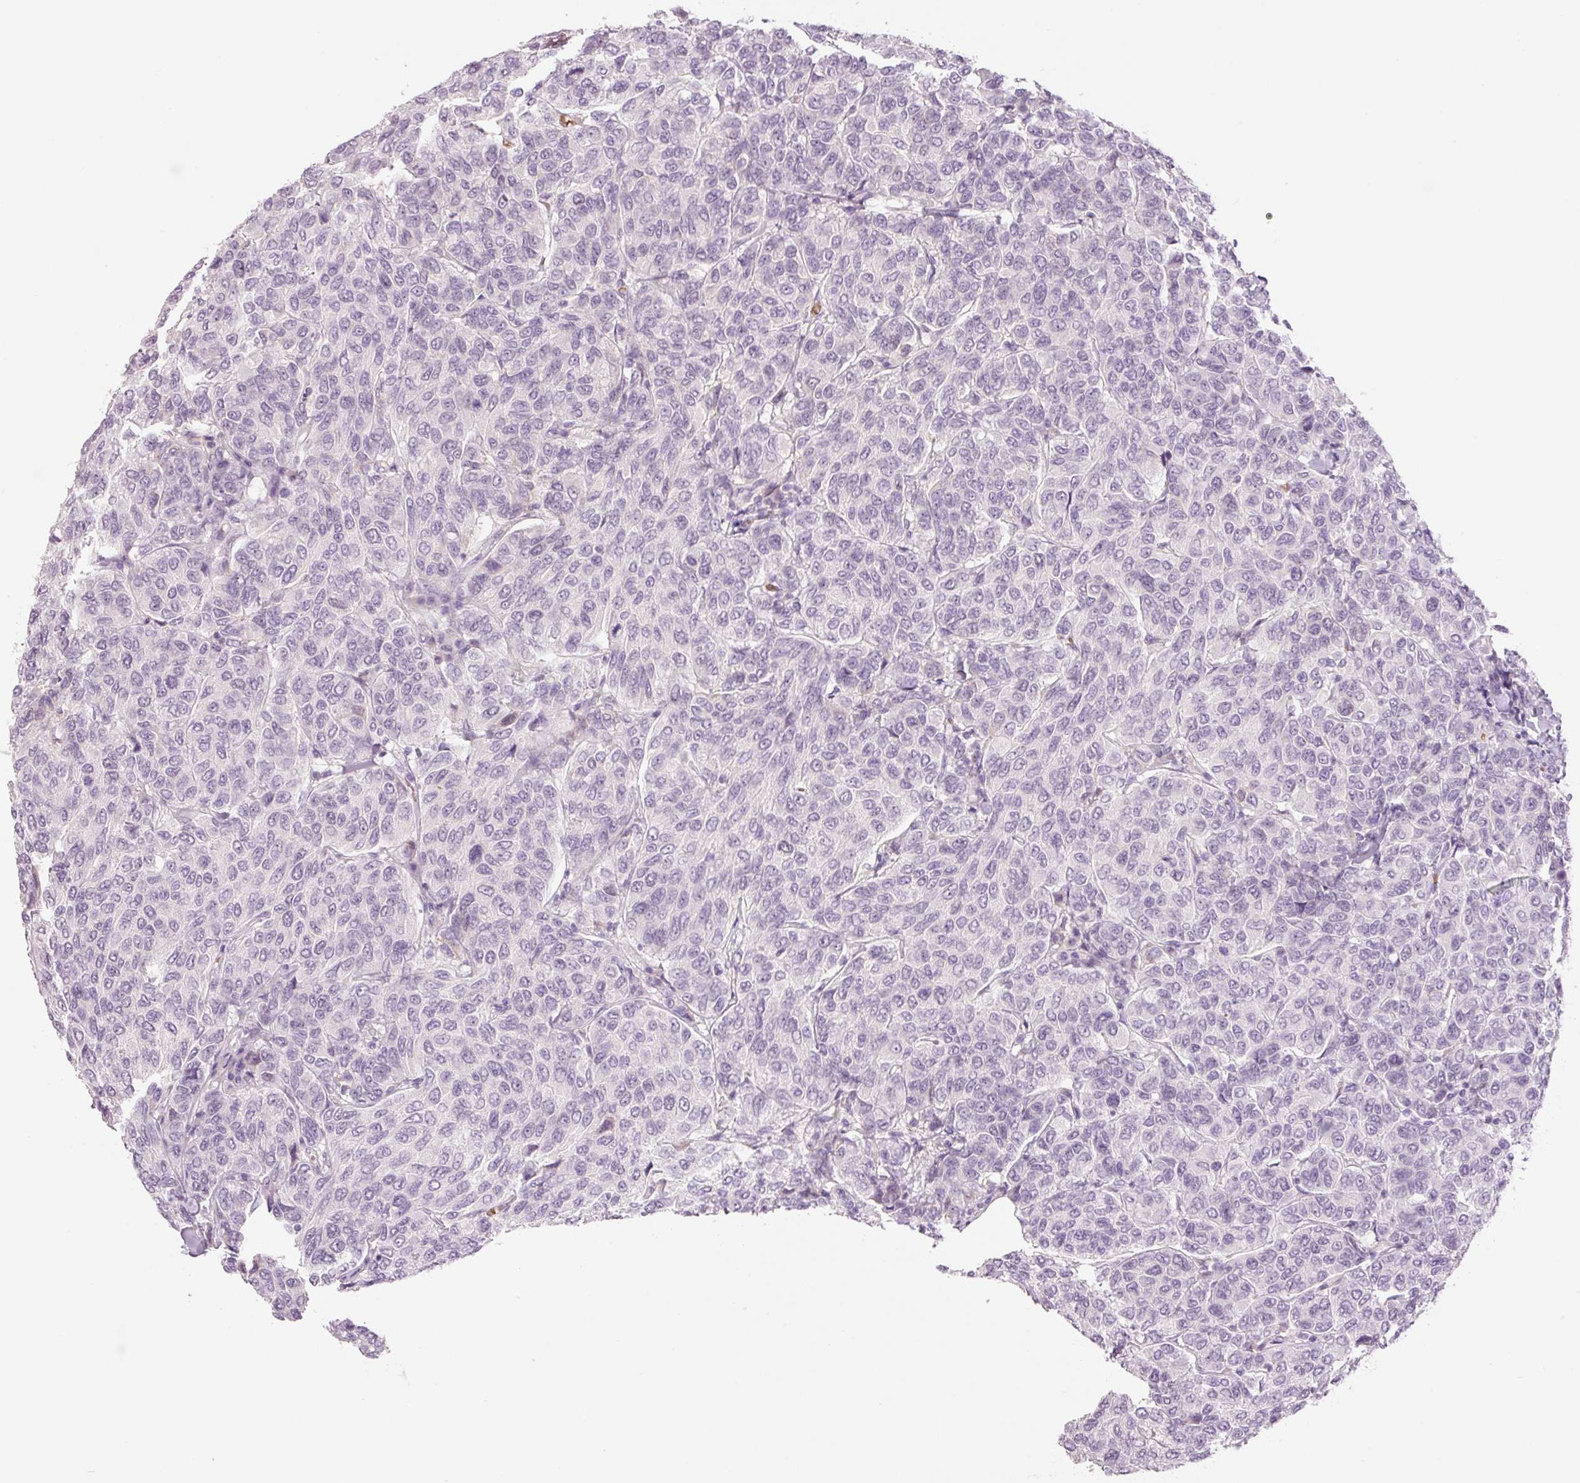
{"staining": {"intensity": "negative", "quantity": "none", "location": "none"}, "tissue": "breast cancer", "cell_type": "Tumor cells", "image_type": "cancer", "snomed": [{"axis": "morphology", "description": "Duct carcinoma"}, {"axis": "topography", "description": "Breast"}], "caption": "Immunohistochemical staining of human intraductal carcinoma (breast) shows no significant expression in tumor cells. Brightfield microscopy of IHC stained with DAB (3,3'-diaminobenzidine) (brown) and hematoxylin (blue), captured at high magnification.", "gene": "LY6G6D", "patient": {"sex": "female", "age": 55}}